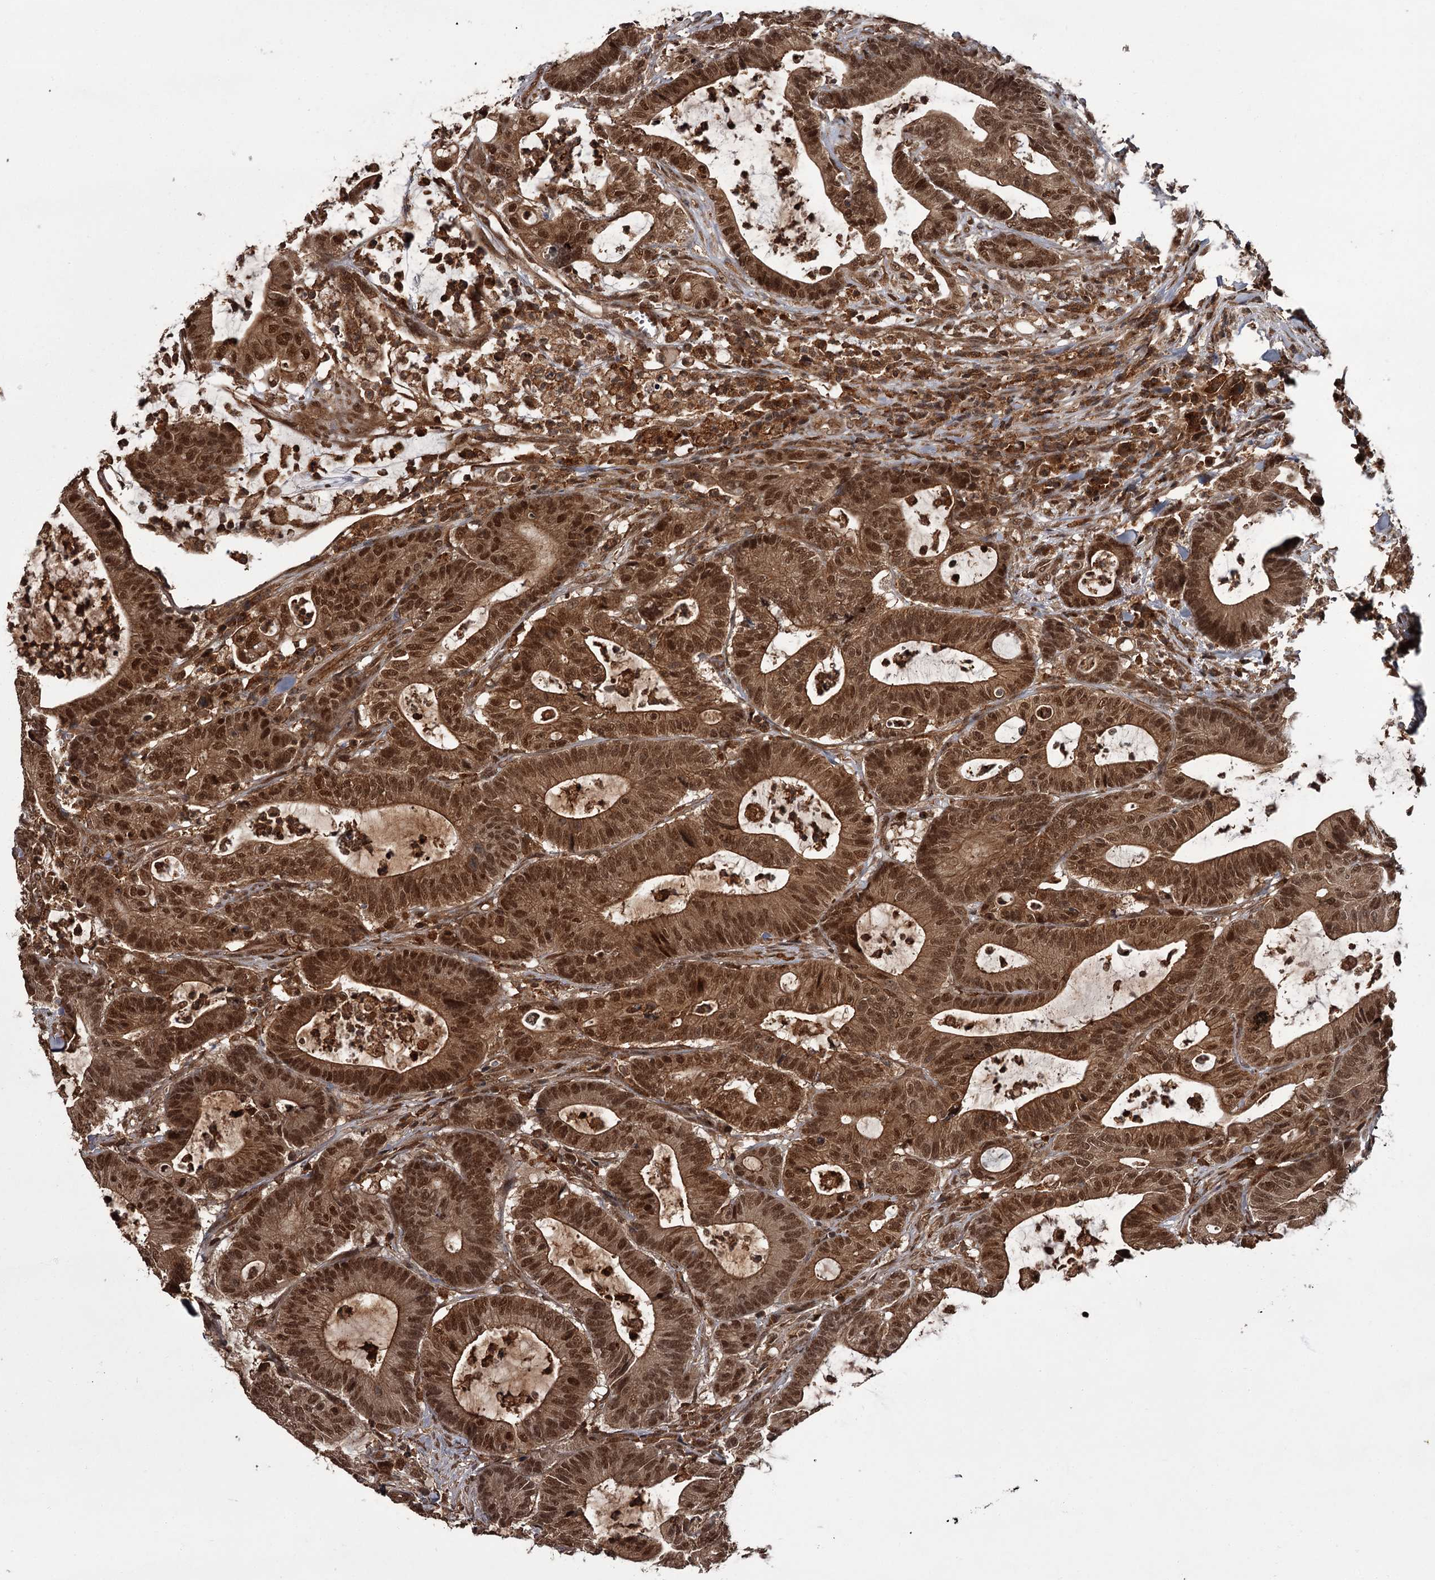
{"staining": {"intensity": "moderate", "quantity": ">75%", "location": "cytoplasmic/membranous,nuclear"}, "tissue": "colorectal cancer", "cell_type": "Tumor cells", "image_type": "cancer", "snomed": [{"axis": "morphology", "description": "Adenocarcinoma, NOS"}, {"axis": "topography", "description": "Colon"}], "caption": "Adenocarcinoma (colorectal) stained with DAB IHC demonstrates medium levels of moderate cytoplasmic/membranous and nuclear staining in approximately >75% of tumor cells.", "gene": "TBC1D23", "patient": {"sex": "female", "age": 84}}